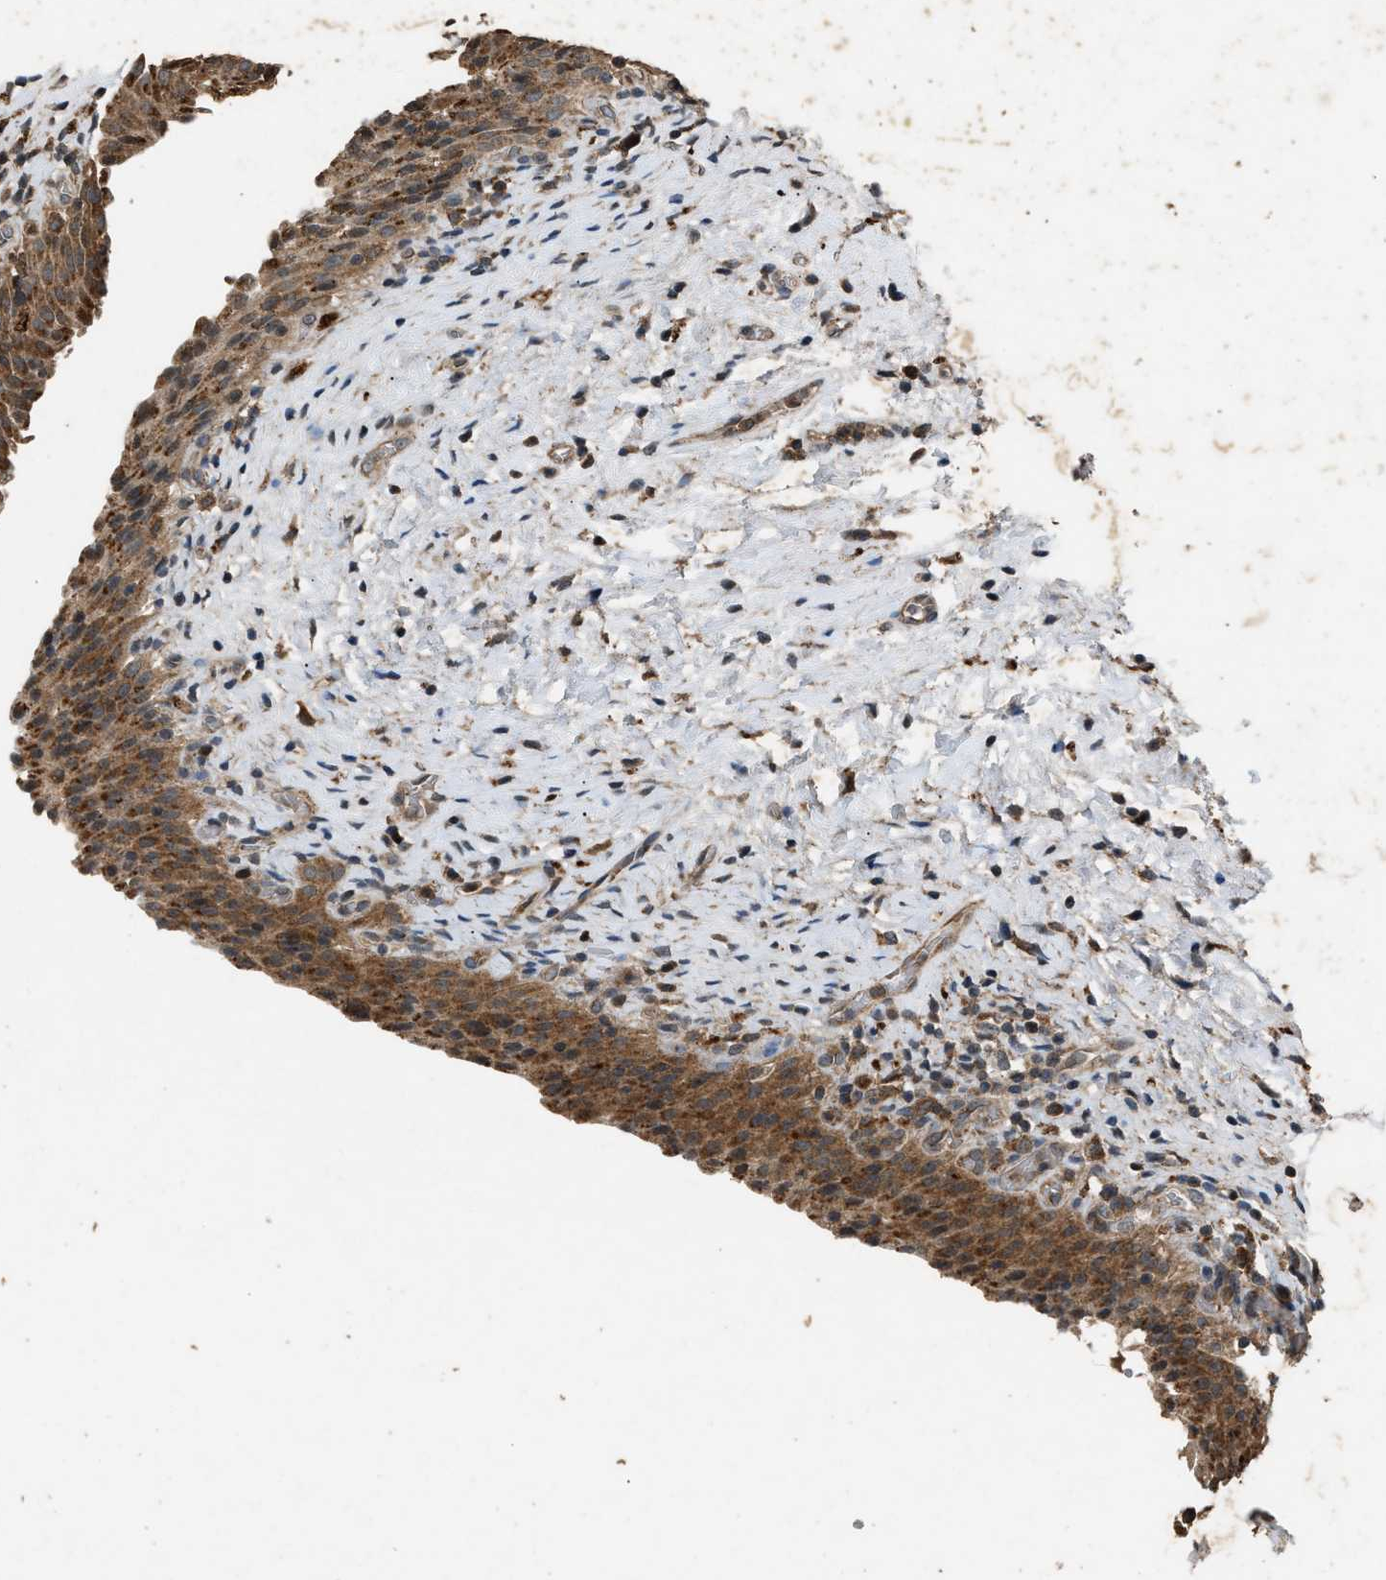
{"staining": {"intensity": "moderate", "quantity": ">75%", "location": "cytoplasmic/membranous"}, "tissue": "urinary bladder", "cell_type": "Urothelial cells", "image_type": "normal", "snomed": [{"axis": "morphology", "description": "Normal tissue, NOS"}, {"axis": "topography", "description": "Urinary bladder"}], "caption": "Protein staining by IHC reveals moderate cytoplasmic/membranous staining in approximately >75% of urothelial cells in normal urinary bladder.", "gene": "PSMD1", "patient": {"sex": "male", "age": 51}}